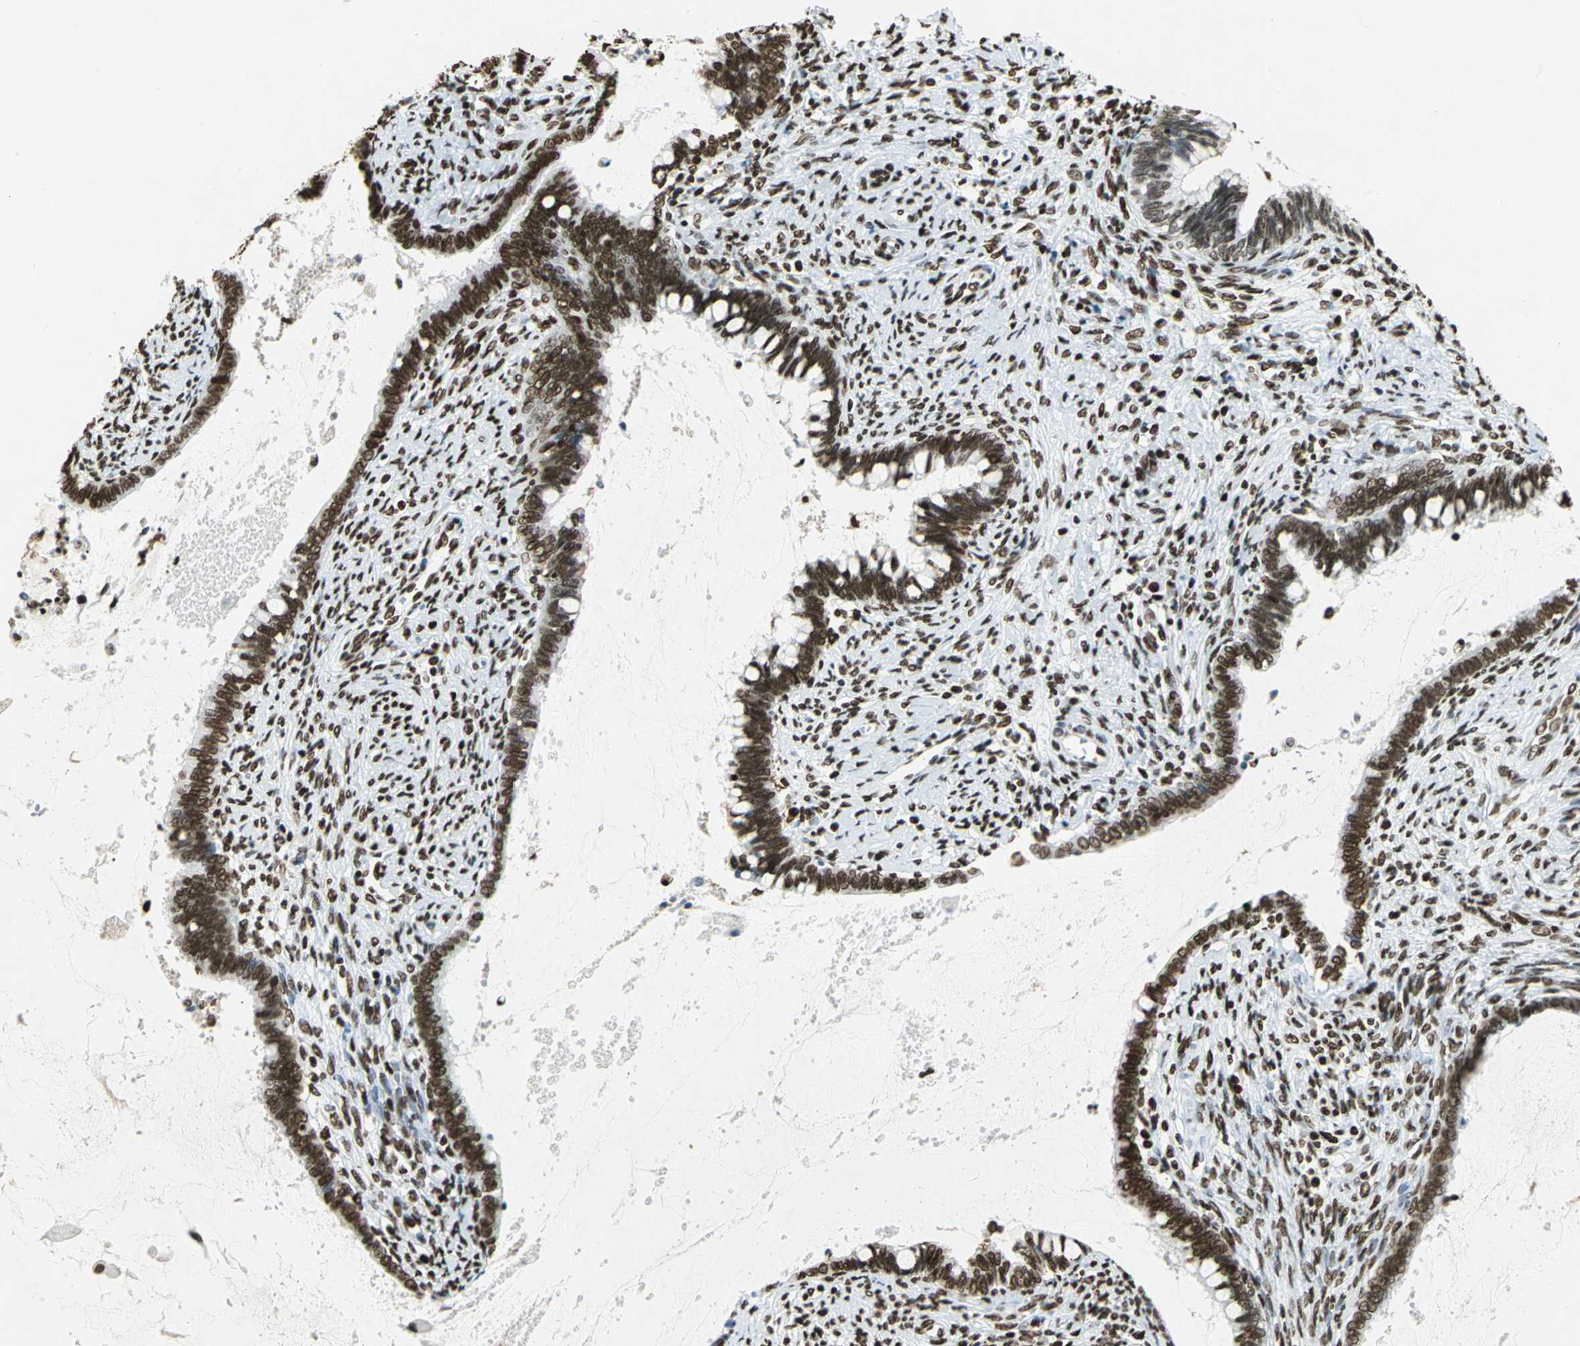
{"staining": {"intensity": "strong", "quantity": ">75%", "location": "nuclear"}, "tissue": "cervical cancer", "cell_type": "Tumor cells", "image_type": "cancer", "snomed": [{"axis": "morphology", "description": "Adenocarcinoma, NOS"}, {"axis": "topography", "description": "Cervix"}], "caption": "DAB (3,3'-diaminobenzidine) immunohistochemical staining of human cervical cancer reveals strong nuclear protein expression in about >75% of tumor cells.", "gene": "HMGB1", "patient": {"sex": "female", "age": 44}}